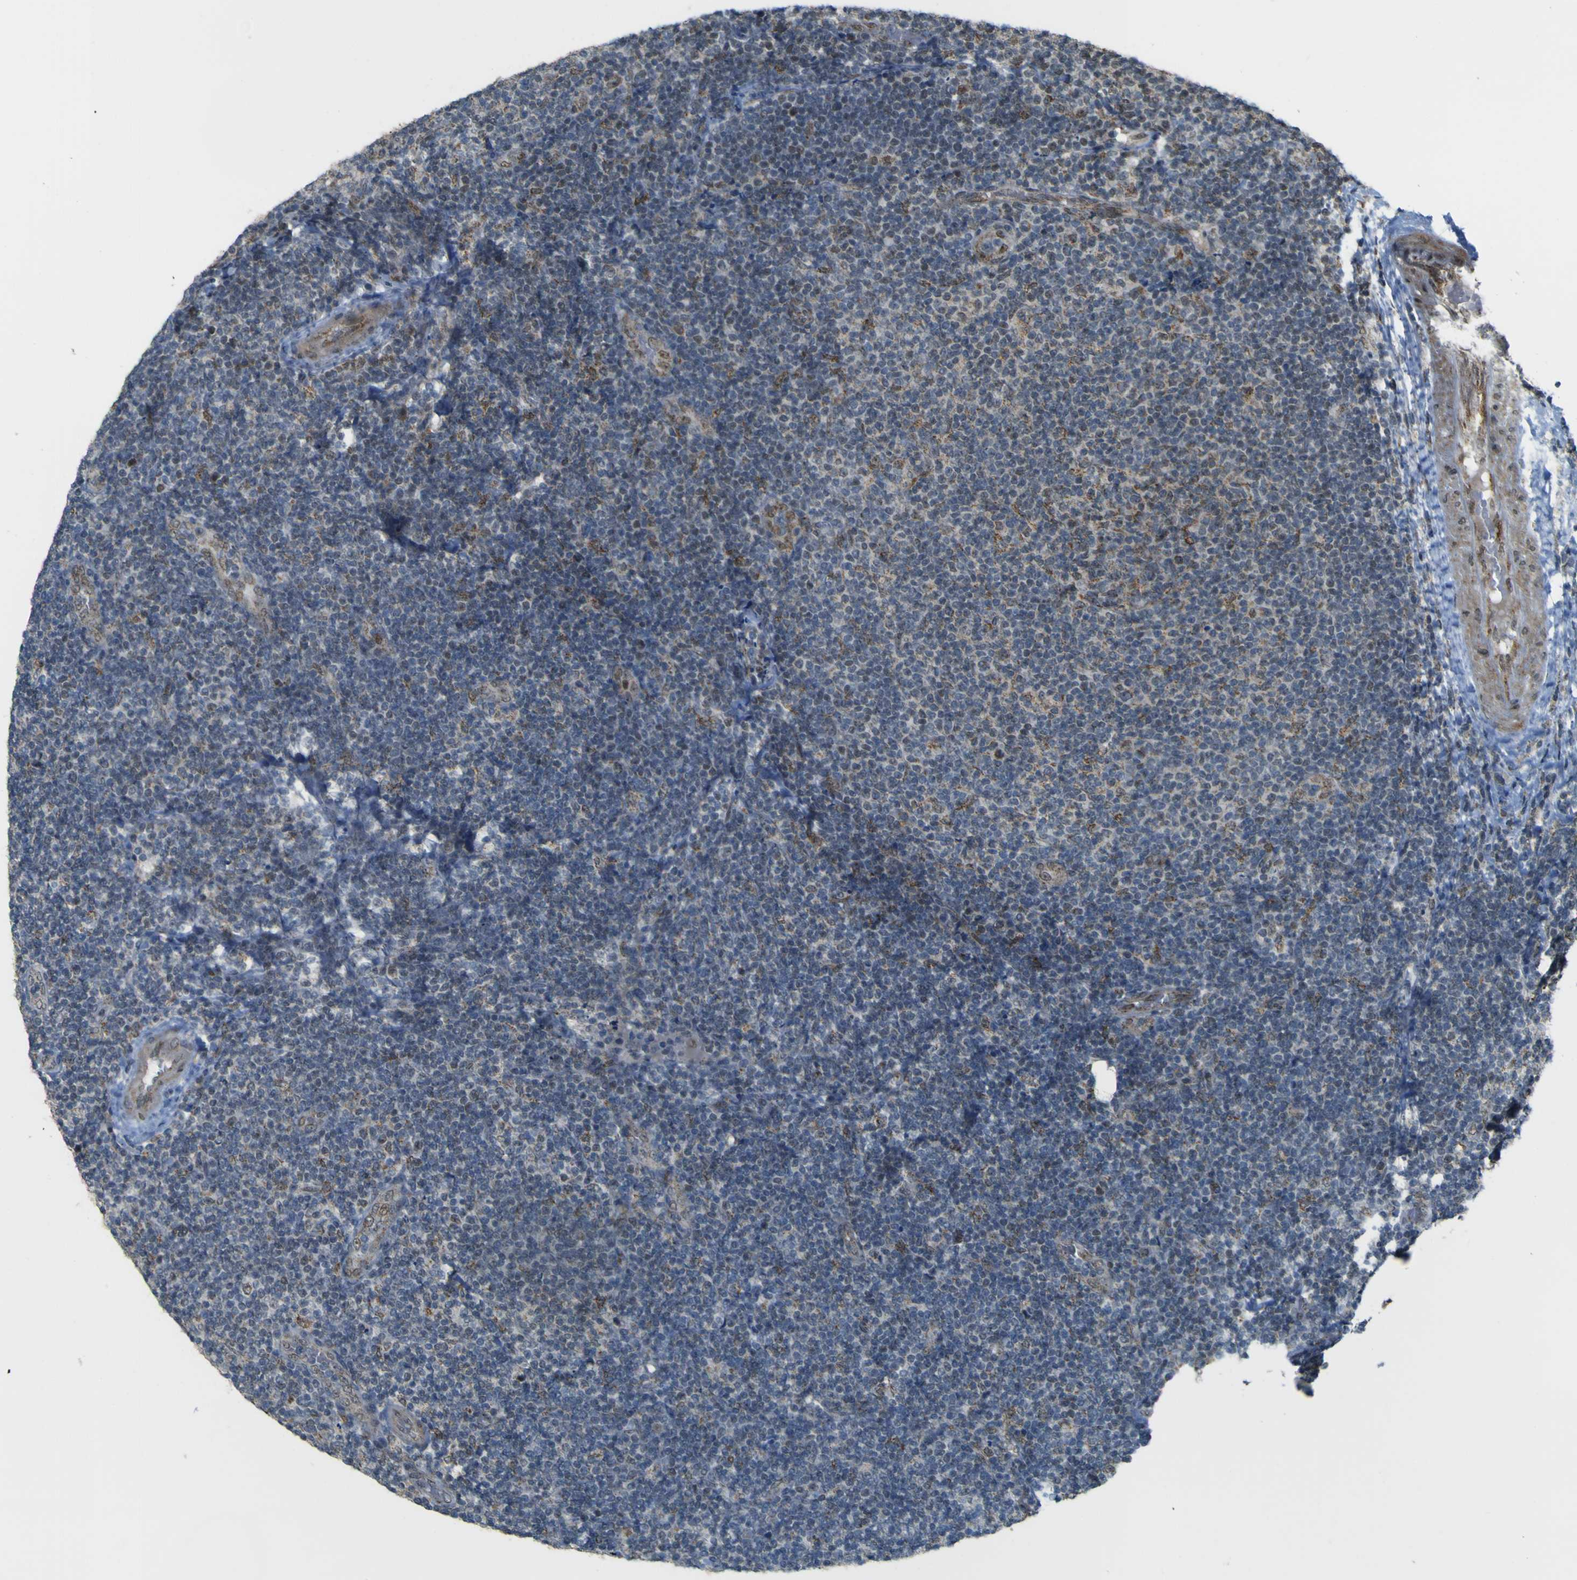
{"staining": {"intensity": "moderate", "quantity": "<25%", "location": "cytoplasmic/membranous,nuclear"}, "tissue": "lymphoma", "cell_type": "Tumor cells", "image_type": "cancer", "snomed": [{"axis": "morphology", "description": "Malignant lymphoma, non-Hodgkin's type, Low grade"}, {"axis": "topography", "description": "Lymph node"}], "caption": "Lymphoma stained with DAB immunohistochemistry displays low levels of moderate cytoplasmic/membranous and nuclear positivity in approximately <25% of tumor cells. The staining is performed using DAB (3,3'-diaminobenzidine) brown chromogen to label protein expression. The nuclei are counter-stained blue using hematoxylin.", "gene": "ACBD5", "patient": {"sex": "male", "age": 83}}